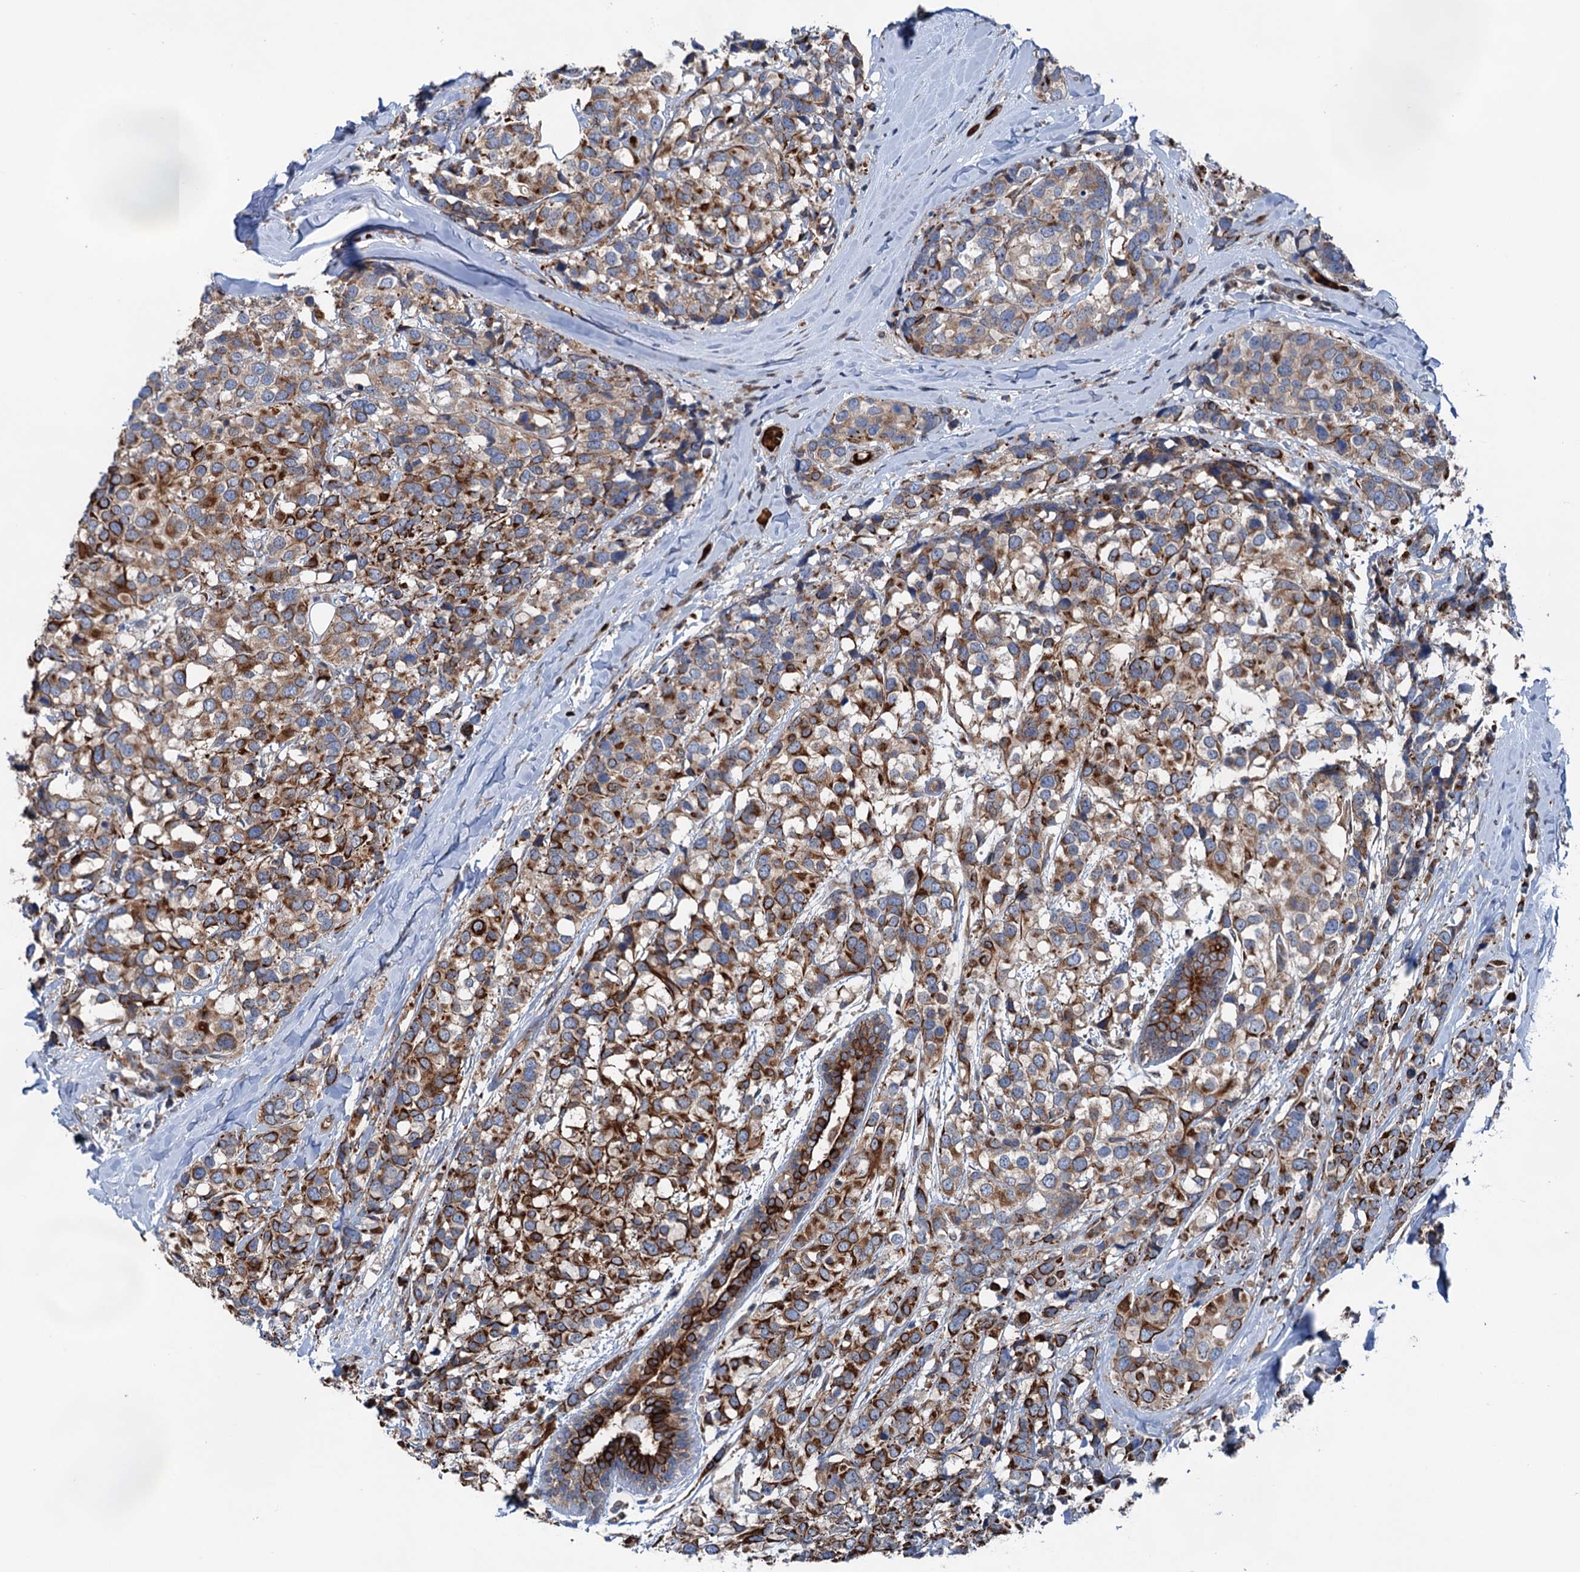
{"staining": {"intensity": "strong", "quantity": "25%-75%", "location": "cytoplasmic/membranous"}, "tissue": "breast cancer", "cell_type": "Tumor cells", "image_type": "cancer", "snomed": [{"axis": "morphology", "description": "Lobular carcinoma"}, {"axis": "topography", "description": "Breast"}], "caption": "This histopathology image displays immunohistochemistry (IHC) staining of breast lobular carcinoma, with high strong cytoplasmic/membranous positivity in about 25%-75% of tumor cells.", "gene": "EIPR1", "patient": {"sex": "female", "age": 59}}